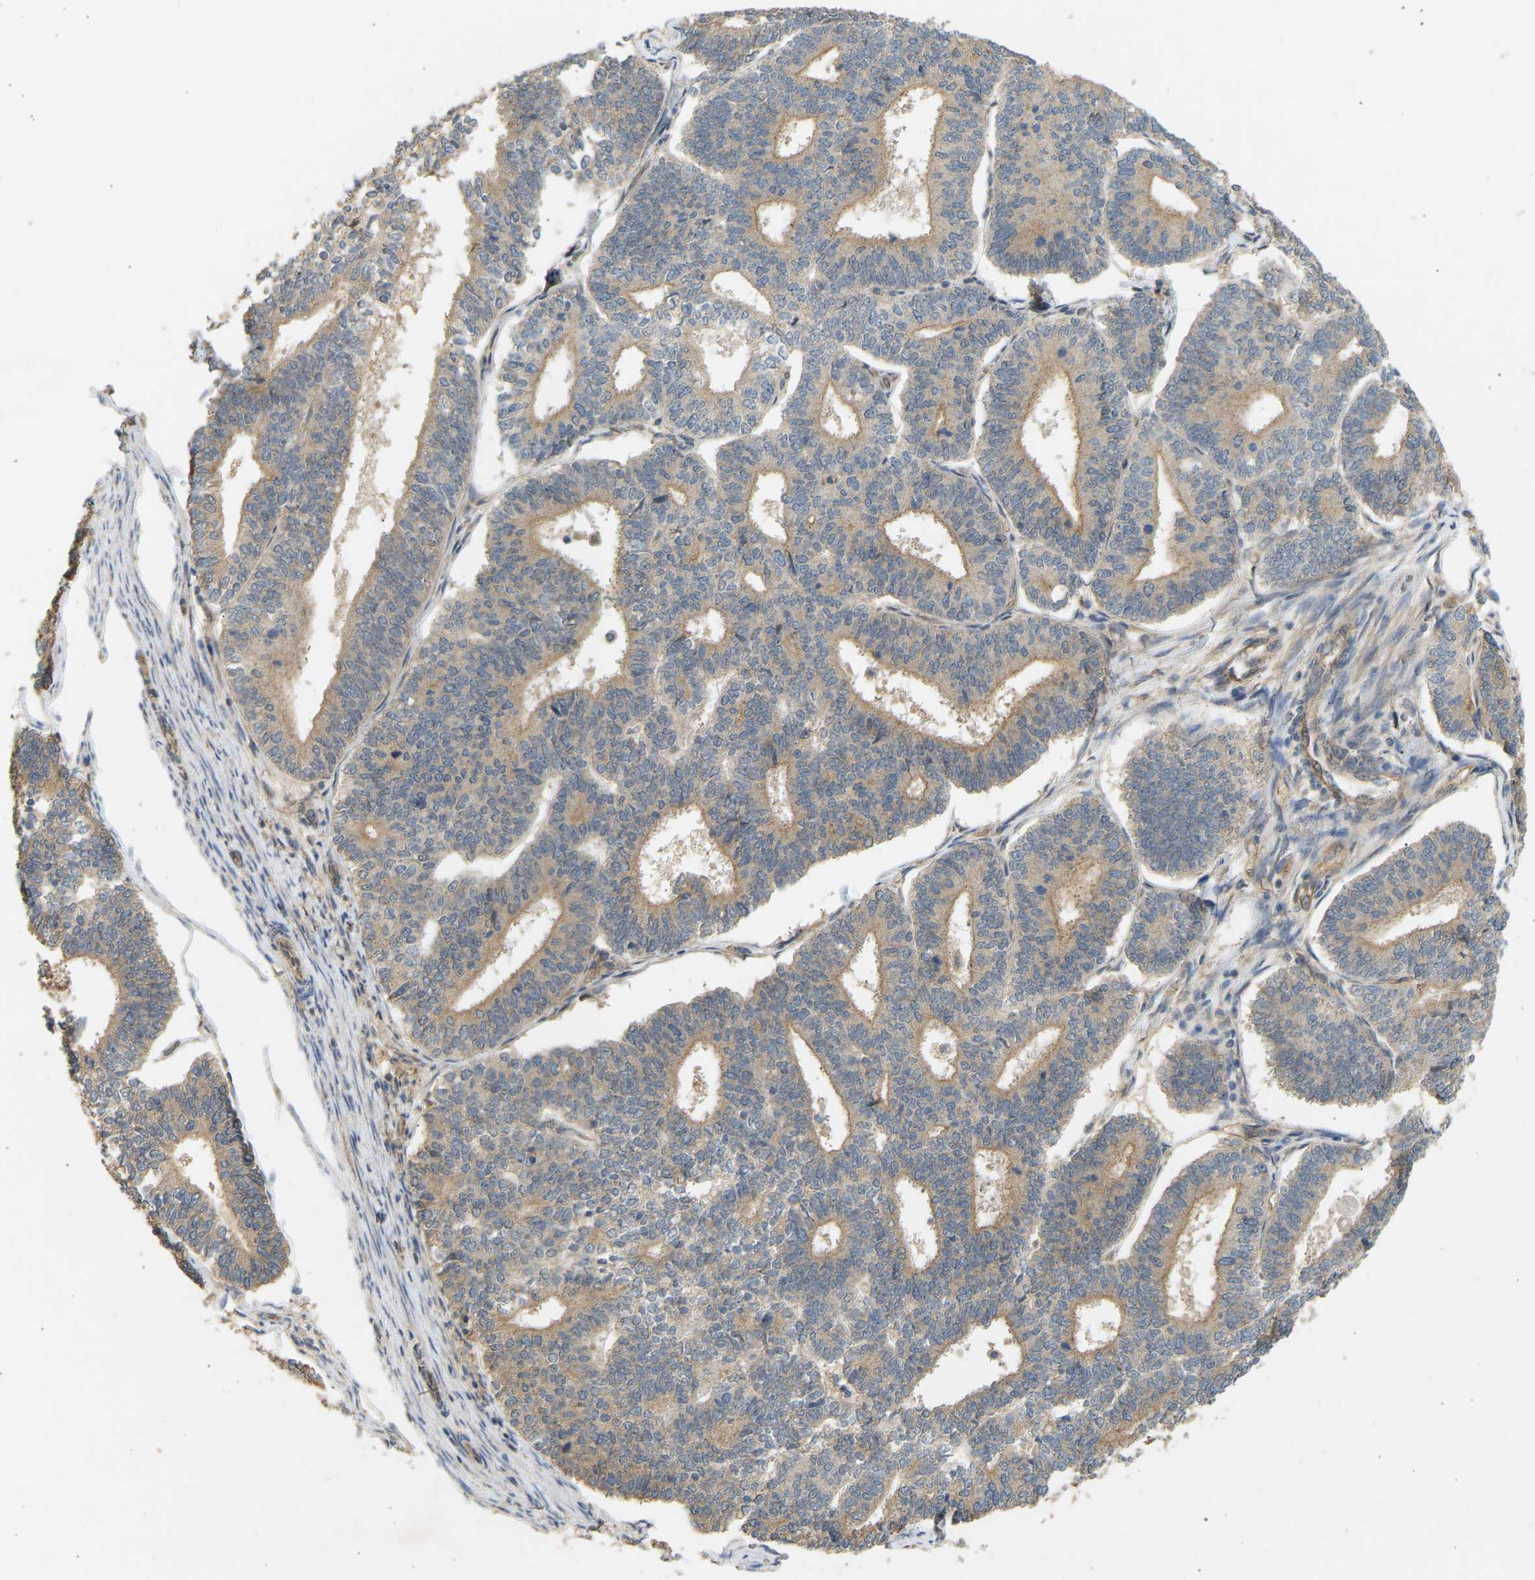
{"staining": {"intensity": "weak", "quantity": ">75%", "location": "cytoplasmic/membranous"}, "tissue": "endometrial cancer", "cell_type": "Tumor cells", "image_type": "cancer", "snomed": [{"axis": "morphology", "description": "Adenocarcinoma, NOS"}, {"axis": "topography", "description": "Endometrium"}], "caption": "A photomicrograph showing weak cytoplasmic/membranous positivity in approximately >75% of tumor cells in adenocarcinoma (endometrial), as visualized by brown immunohistochemical staining.", "gene": "RGL1", "patient": {"sex": "female", "age": 70}}